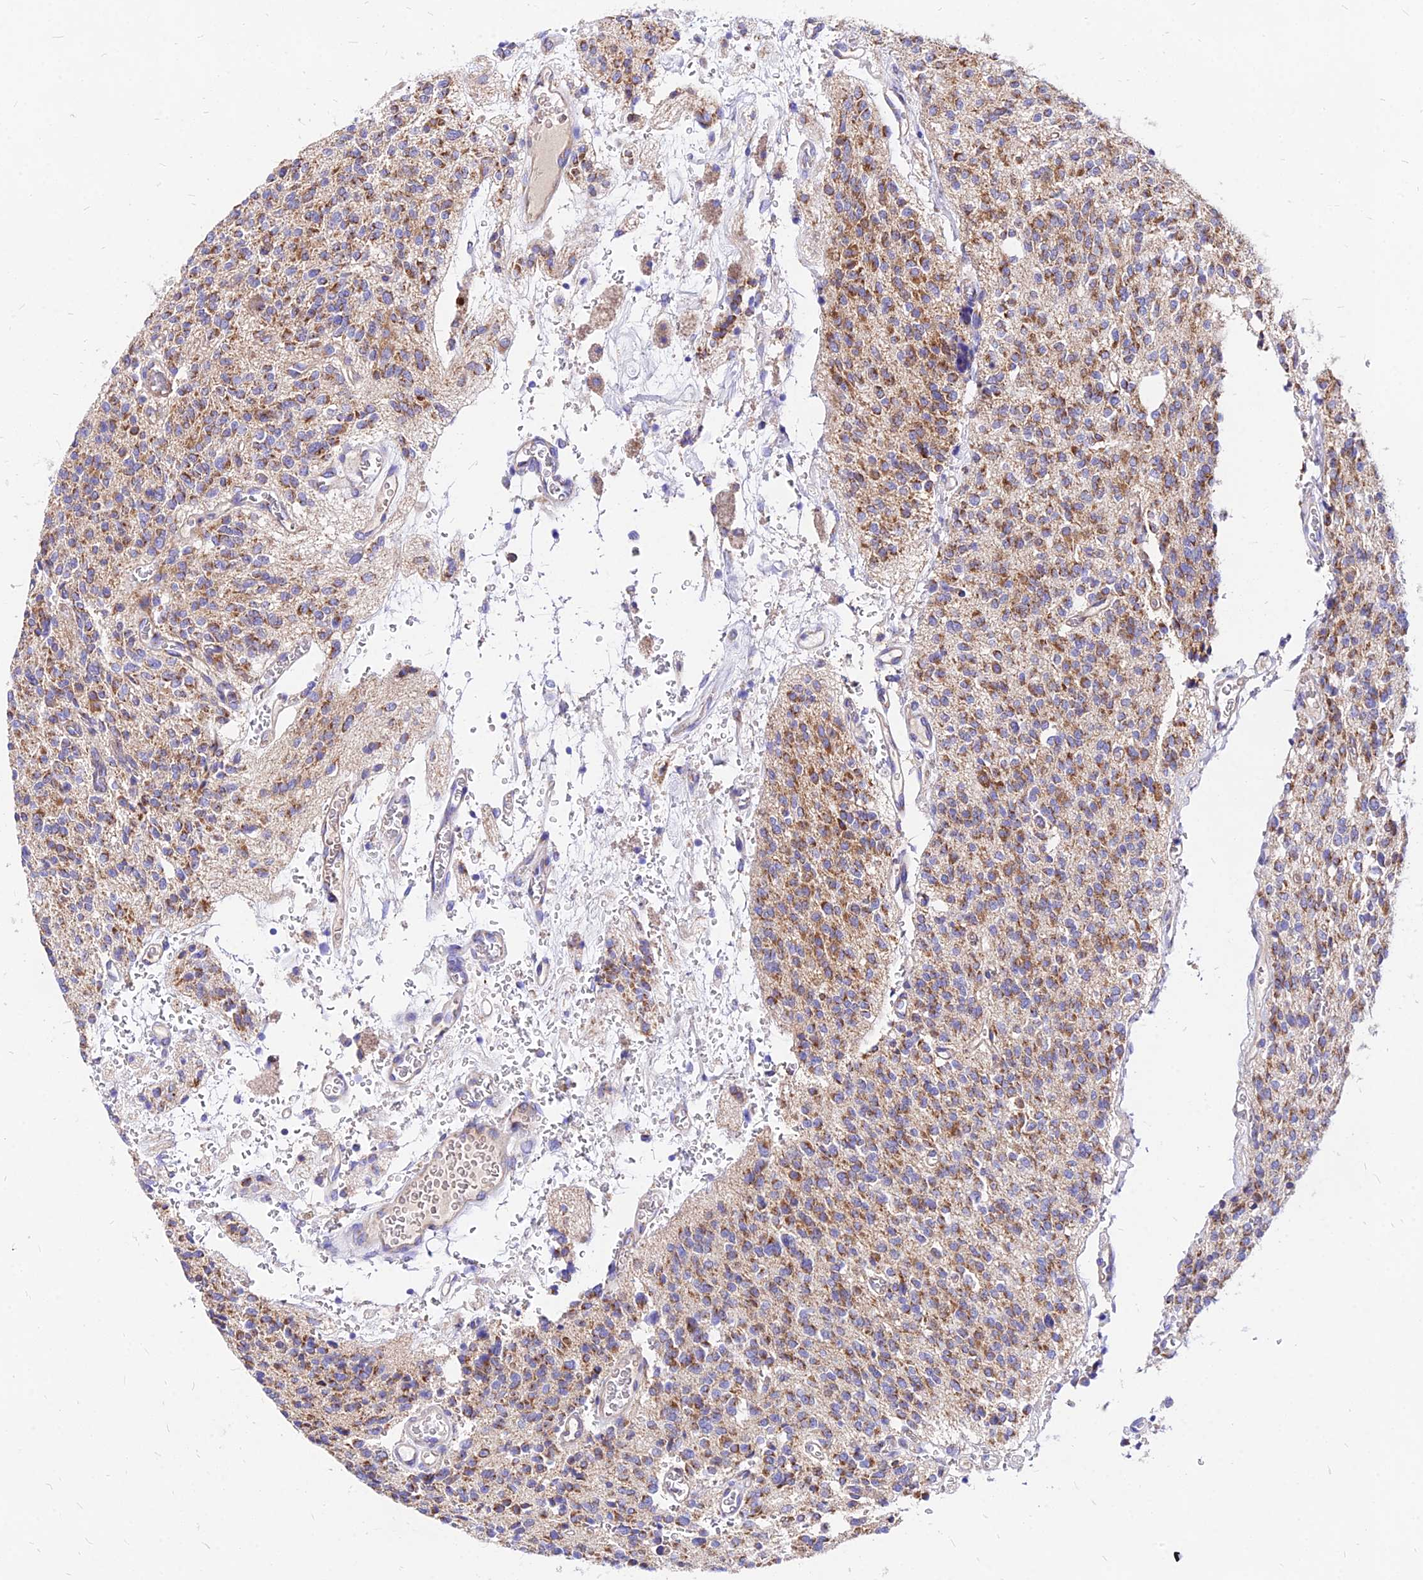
{"staining": {"intensity": "moderate", "quantity": ">75%", "location": "cytoplasmic/membranous"}, "tissue": "glioma", "cell_type": "Tumor cells", "image_type": "cancer", "snomed": [{"axis": "morphology", "description": "Glioma, malignant, High grade"}, {"axis": "topography", "description": "Brain"}], "caption": "Malignant glioma (high-grade) stained with a protein marker exhibits moderate staining in tumor cells.", "gene": "MRPL3", "patient": {"sex": "male", "age": 34}}